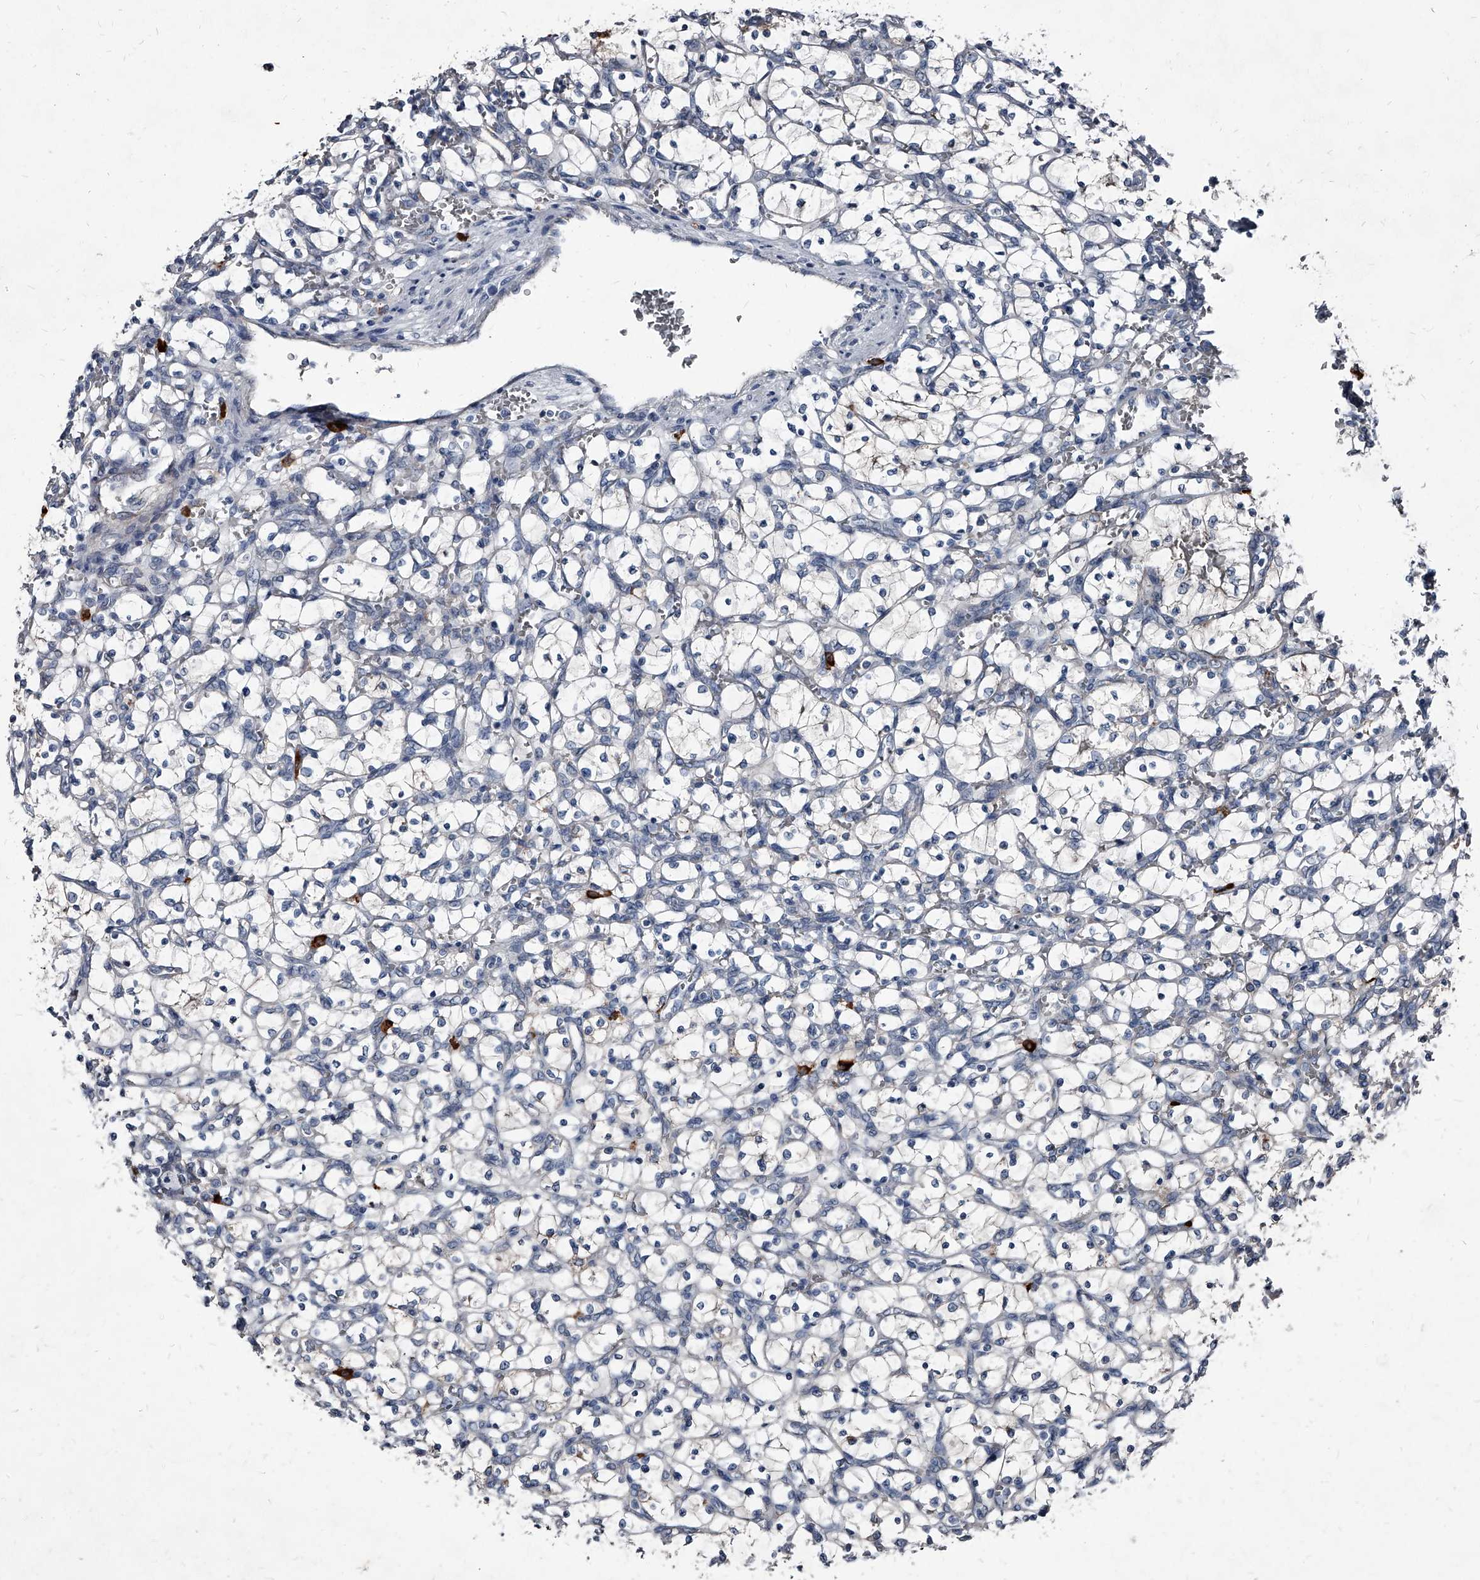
{"staining": {"intensity": "negative", "quantity": "none", "location": "none"}, "tissue": "renal cancer", "cell_type": "Tumor cells", "image_type": "cancer", "snomed": [{"axis": "morphology", "description": "Adenocarcinoma, NOS"}, {"axis": "topography", "description": "Kidney"}], "caption": "Image shows no significant protein expression in tumor cells of renal adenocarcinoma.", "gene": "PGLYRP3", "patient": {"sex": "female", "age": 69}}